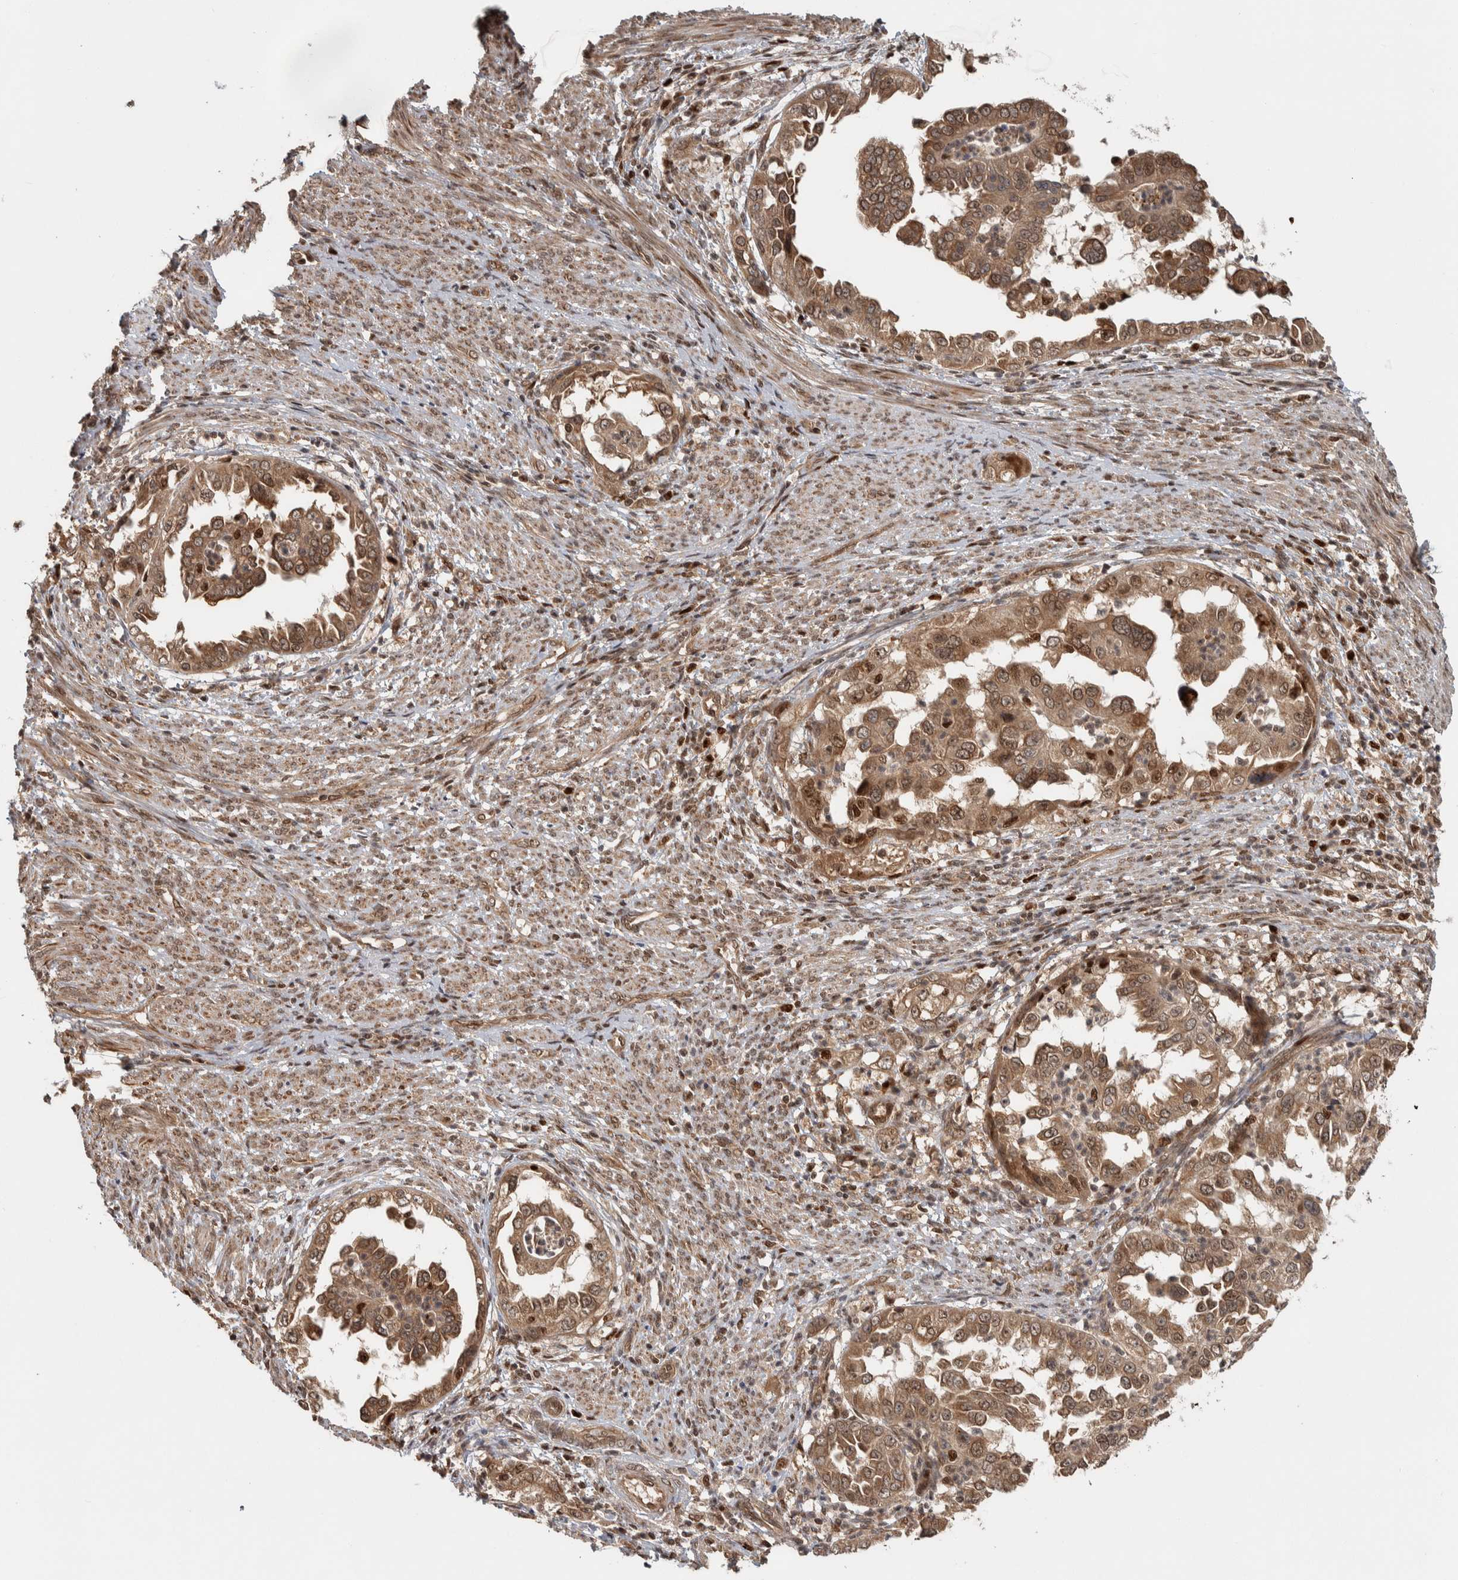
{"staining": {"intensity": "moderate", "quantity": ">75%", "location": "cytoplasmic/membranous,nuclear"}, "tissue": "endometrial cancer", "cell_type": "Tumor cells", "image_type": "cancer", "snomed": [{"axis": "morphology", "description": "Adenocarcinoma, NOS"}, {"axis": "topography", "description": "Endometrium"}], "caption": "A micrograph of endometrial cancer stained for a protein exhibits moderate cytoplasmic/membranous and nuclear brown staining in tumor cells.", "gene": "RPS6KA4", "patient": {"sex": "female", "age": 85}}